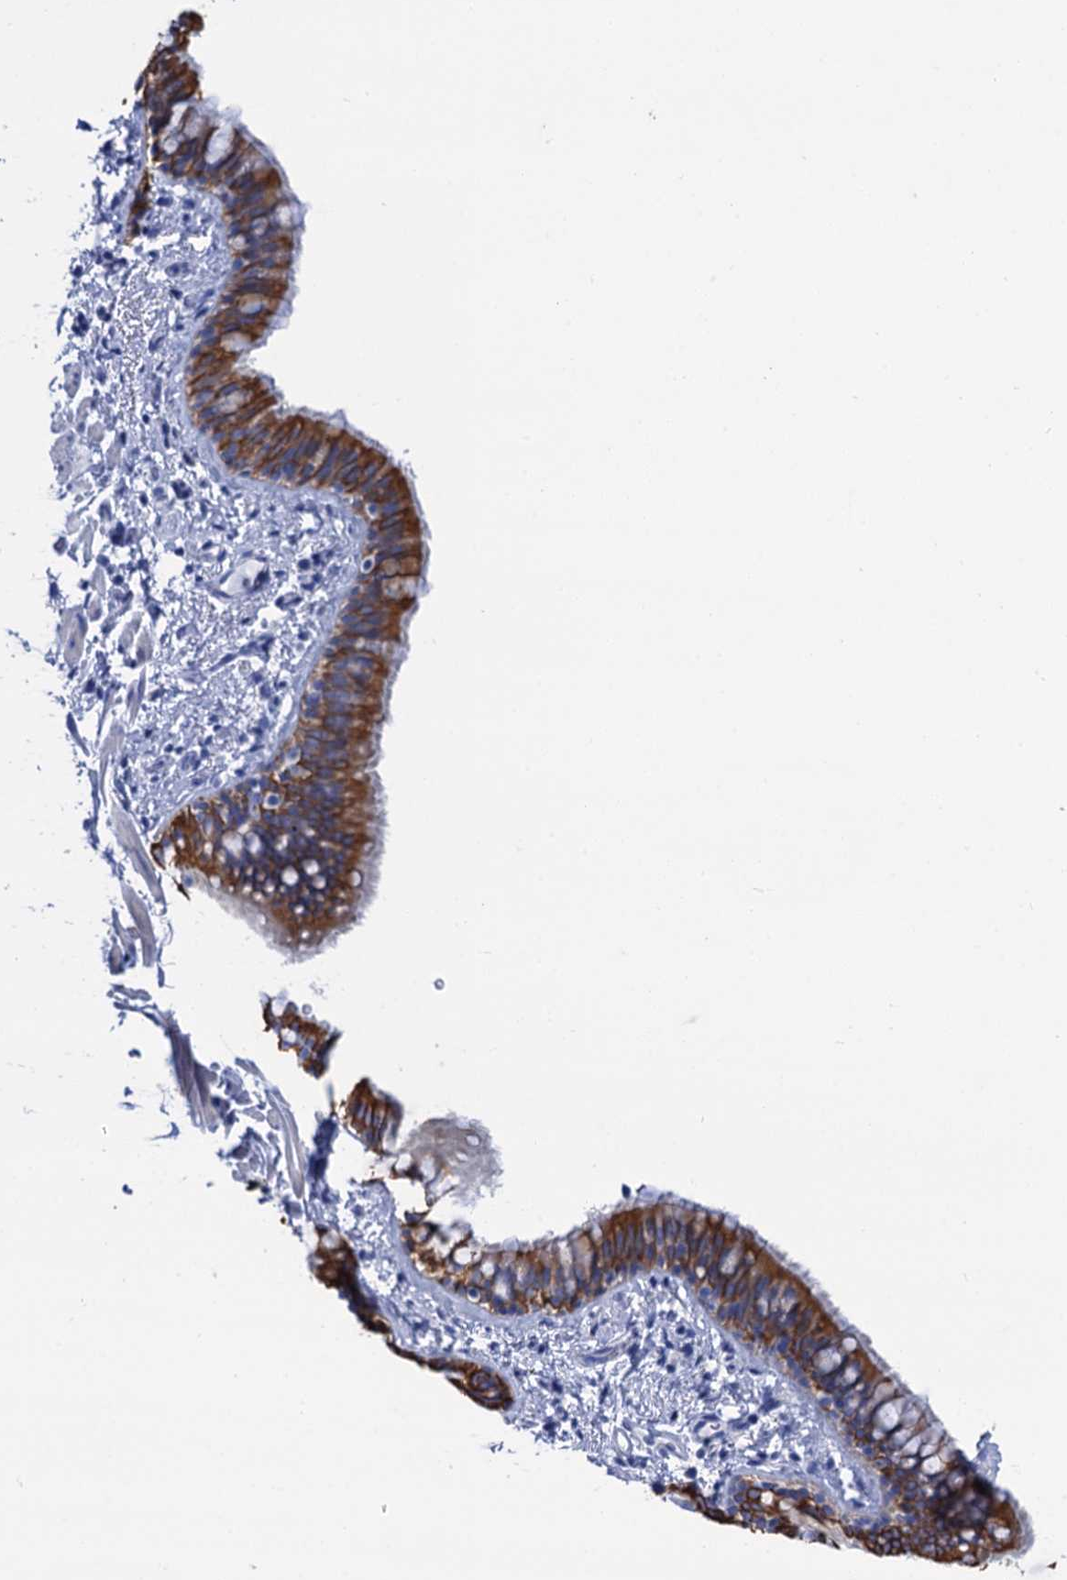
{"staining": {"intensity": "moderate", "quantity": ">75%", "location": "cytoplasmic/membranous"}, "tissue": "bronchus", "cell_type": "Respiratory epithelial cells", "image_type": "normal", "snomed": [{"axis": "morphology", "description": "Normal tissue, NOS"}, {"axis": "topography", "description": "Cartilage tissue"}, {"axis": "topography", "description": "Bronchus"}], "caption": "DAB immunohistochemical staining of unremarkable bronchus exhibits moderate cytoplasmic/membranous protein staining in about >75% of respiratory epithelial cells. (IHC, brightfield microscopy, high magnification).", "gene": "RAB3IP", "patient": {"sex": "female", "age": 36}}